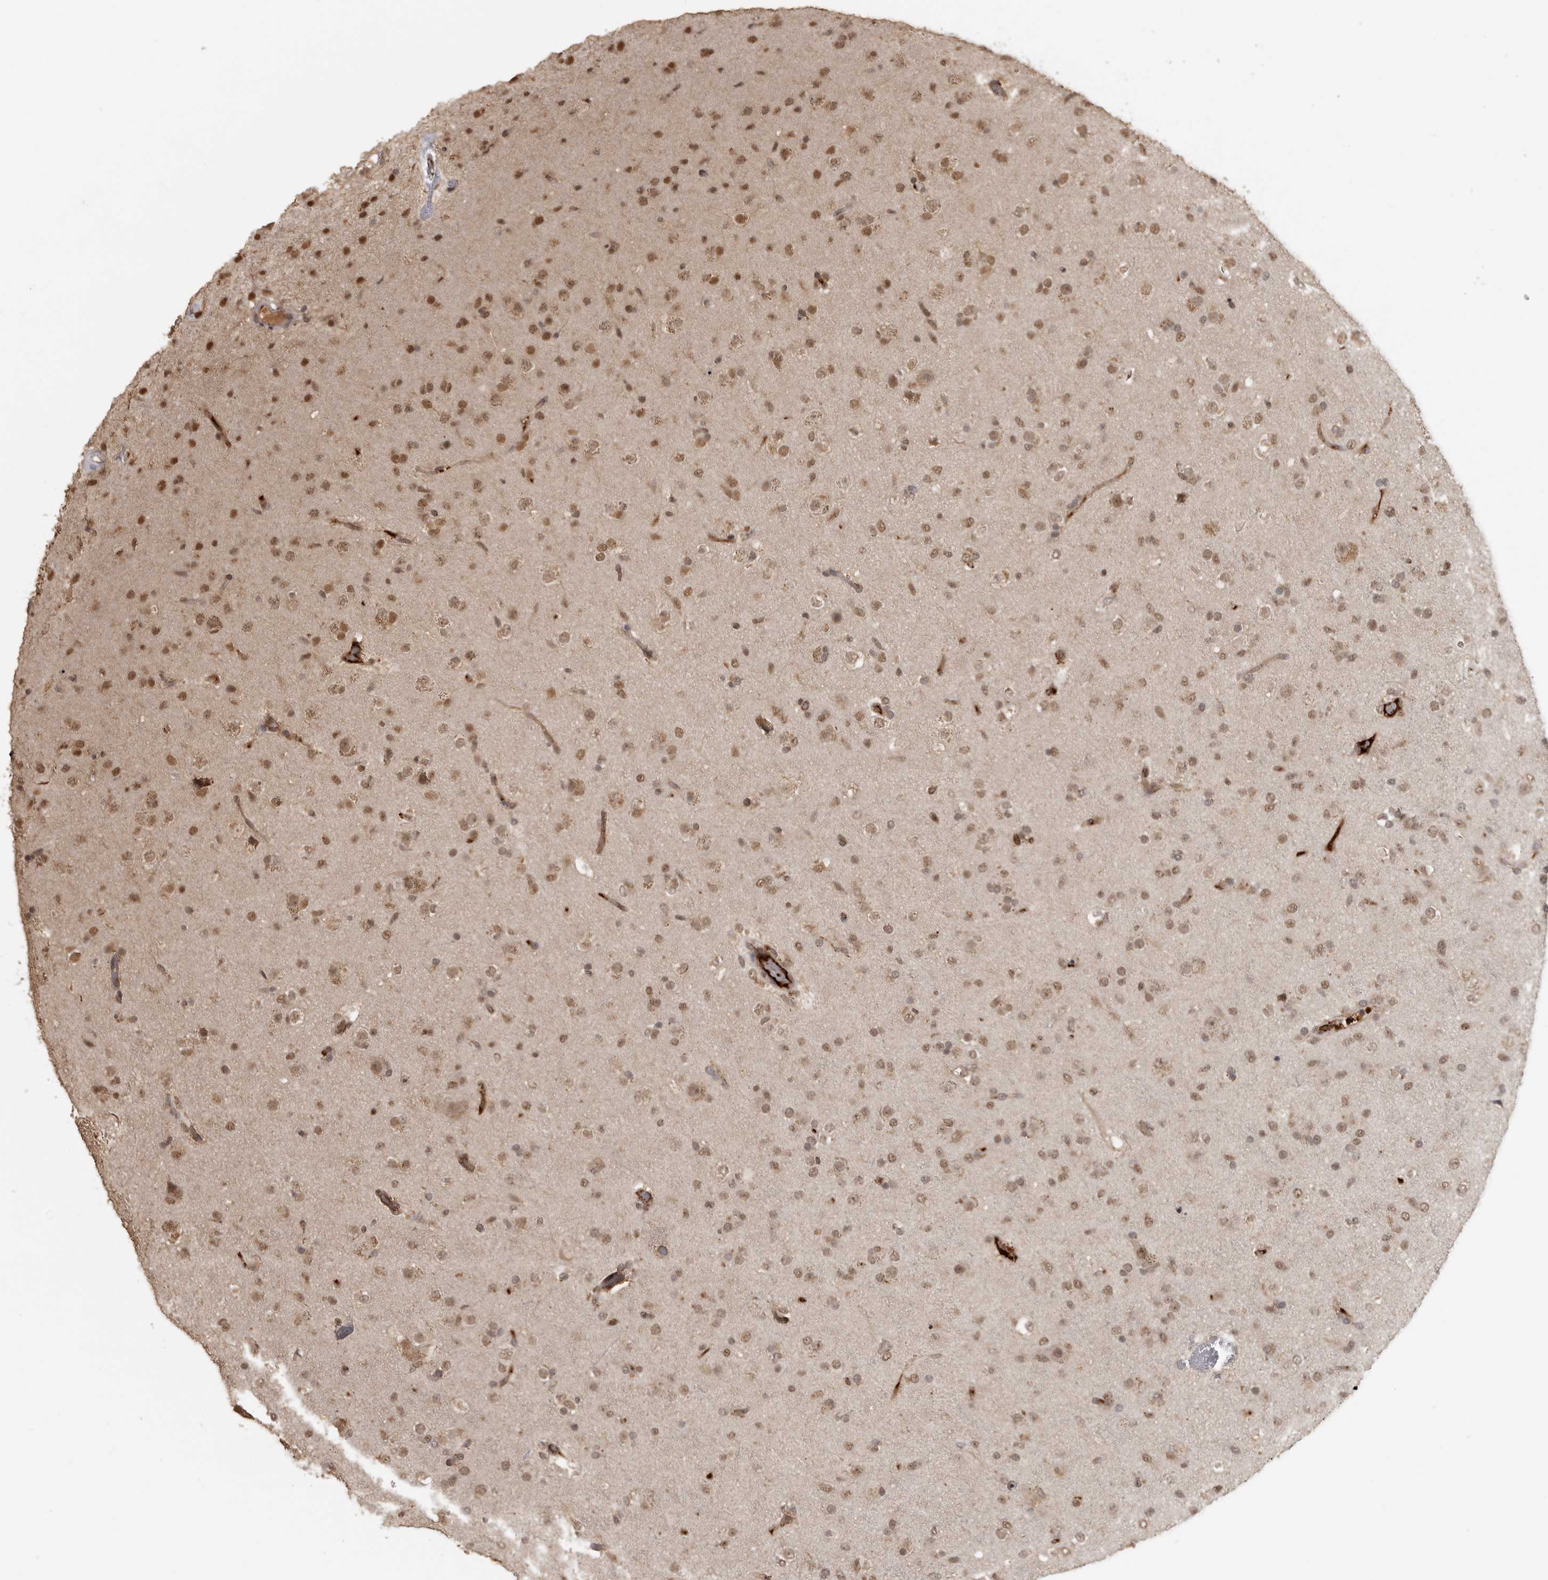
{"staining": {"intensity": "moderate", "quantity": ">75%", "location": "nuclear"}, "tissue": "glioma", "cell_type": "Tumor cells", "image_type": "cancer", "snomed": [{"axis": "morphology", "description": "Glioma, malignant, Low grade"}, {"axis": "topography", "description": "Brain"}], "caption": "Tumor cells demonstrate medium levels of moderate nuclear positivity in approximately >75% of cells in human malignant glioma (low-grade).", "gene": "CLOCK", "patient": {"sex": "male", "age": 65}}